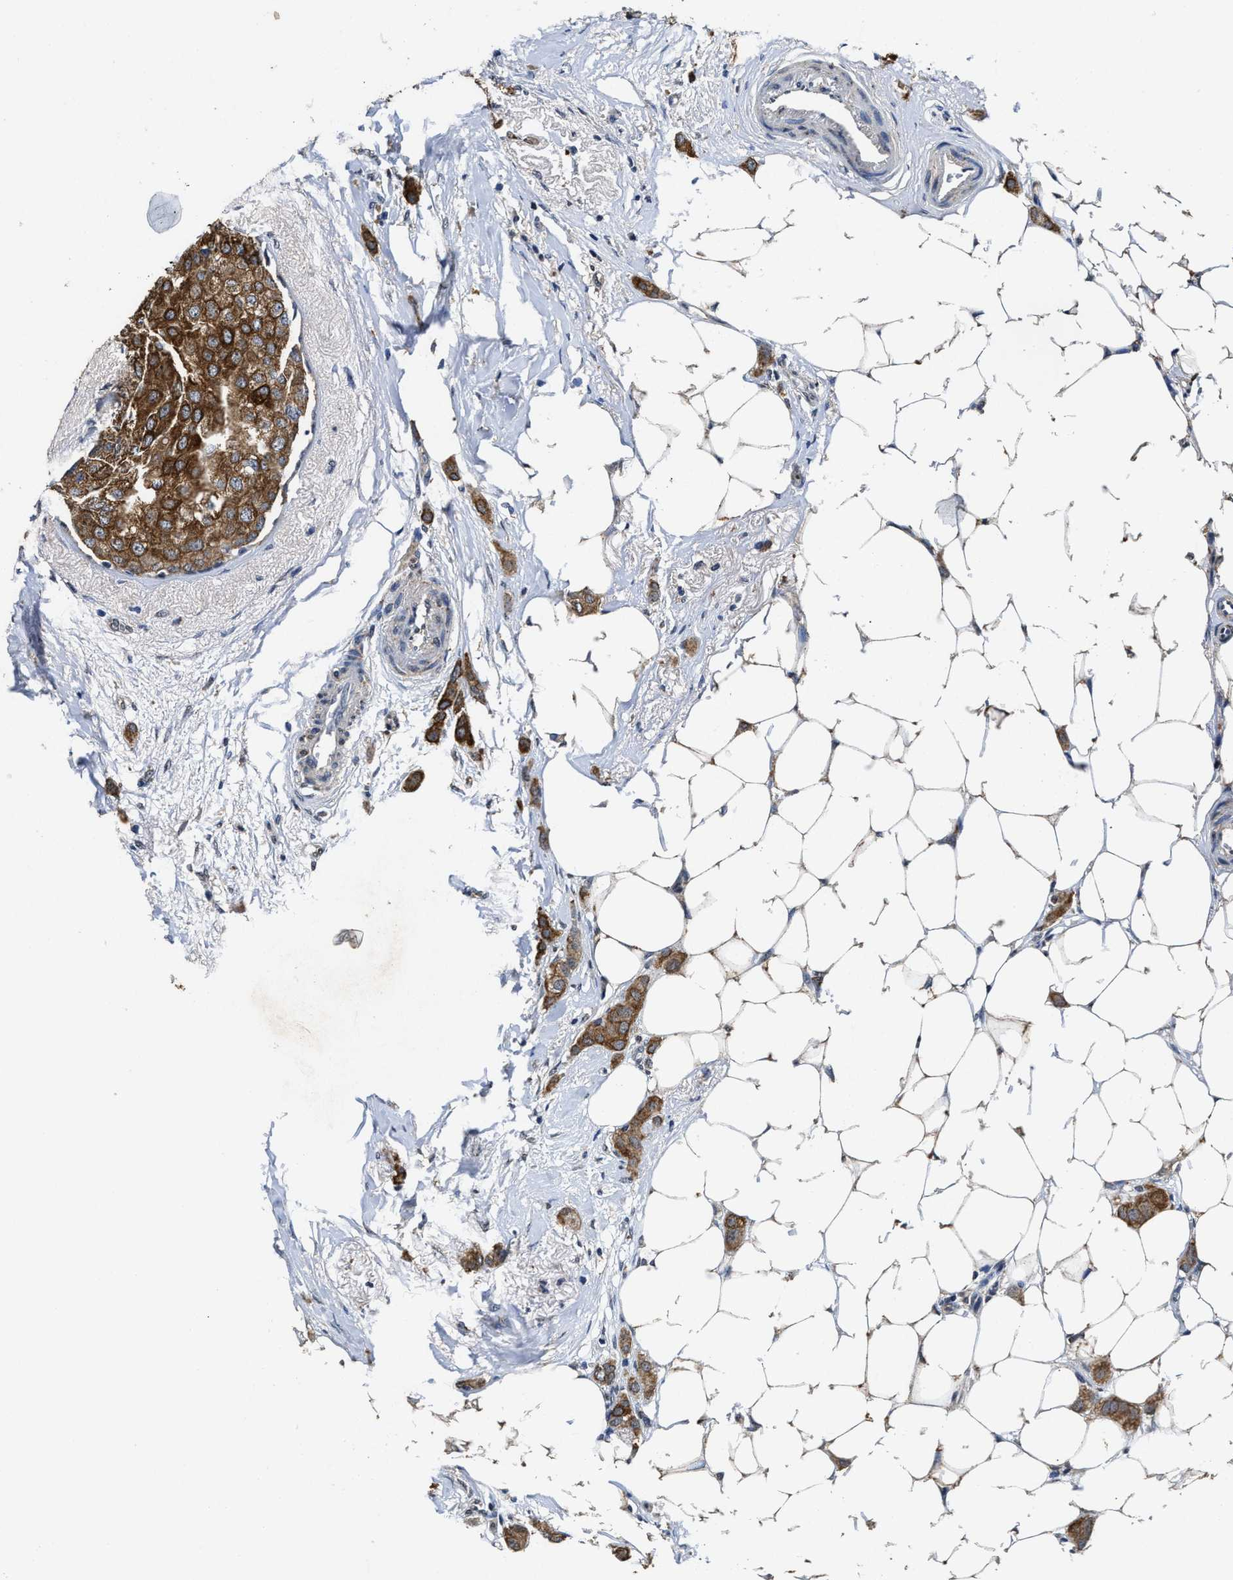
{"staining": {"intensity": "moderate", "quantity": ">75%", "location": "cytoplasmic/membranous"}, "tissue": "breast cancer", "cell_type": "Tumor cells", "image_type": "cancer", "snomed": [{"axis": "morphology", "description": "Lobular carcinoma"}, {"axis": "topography", "description": "Breast"}], "caption": "Protein expression analysis of breast cancer demonstrates moderate cytoplasmic/membranous positivity in approximately >75% of tumor cells.", "gene": "CTNNA1", "patient": {"sex": "female", "age": 55}}